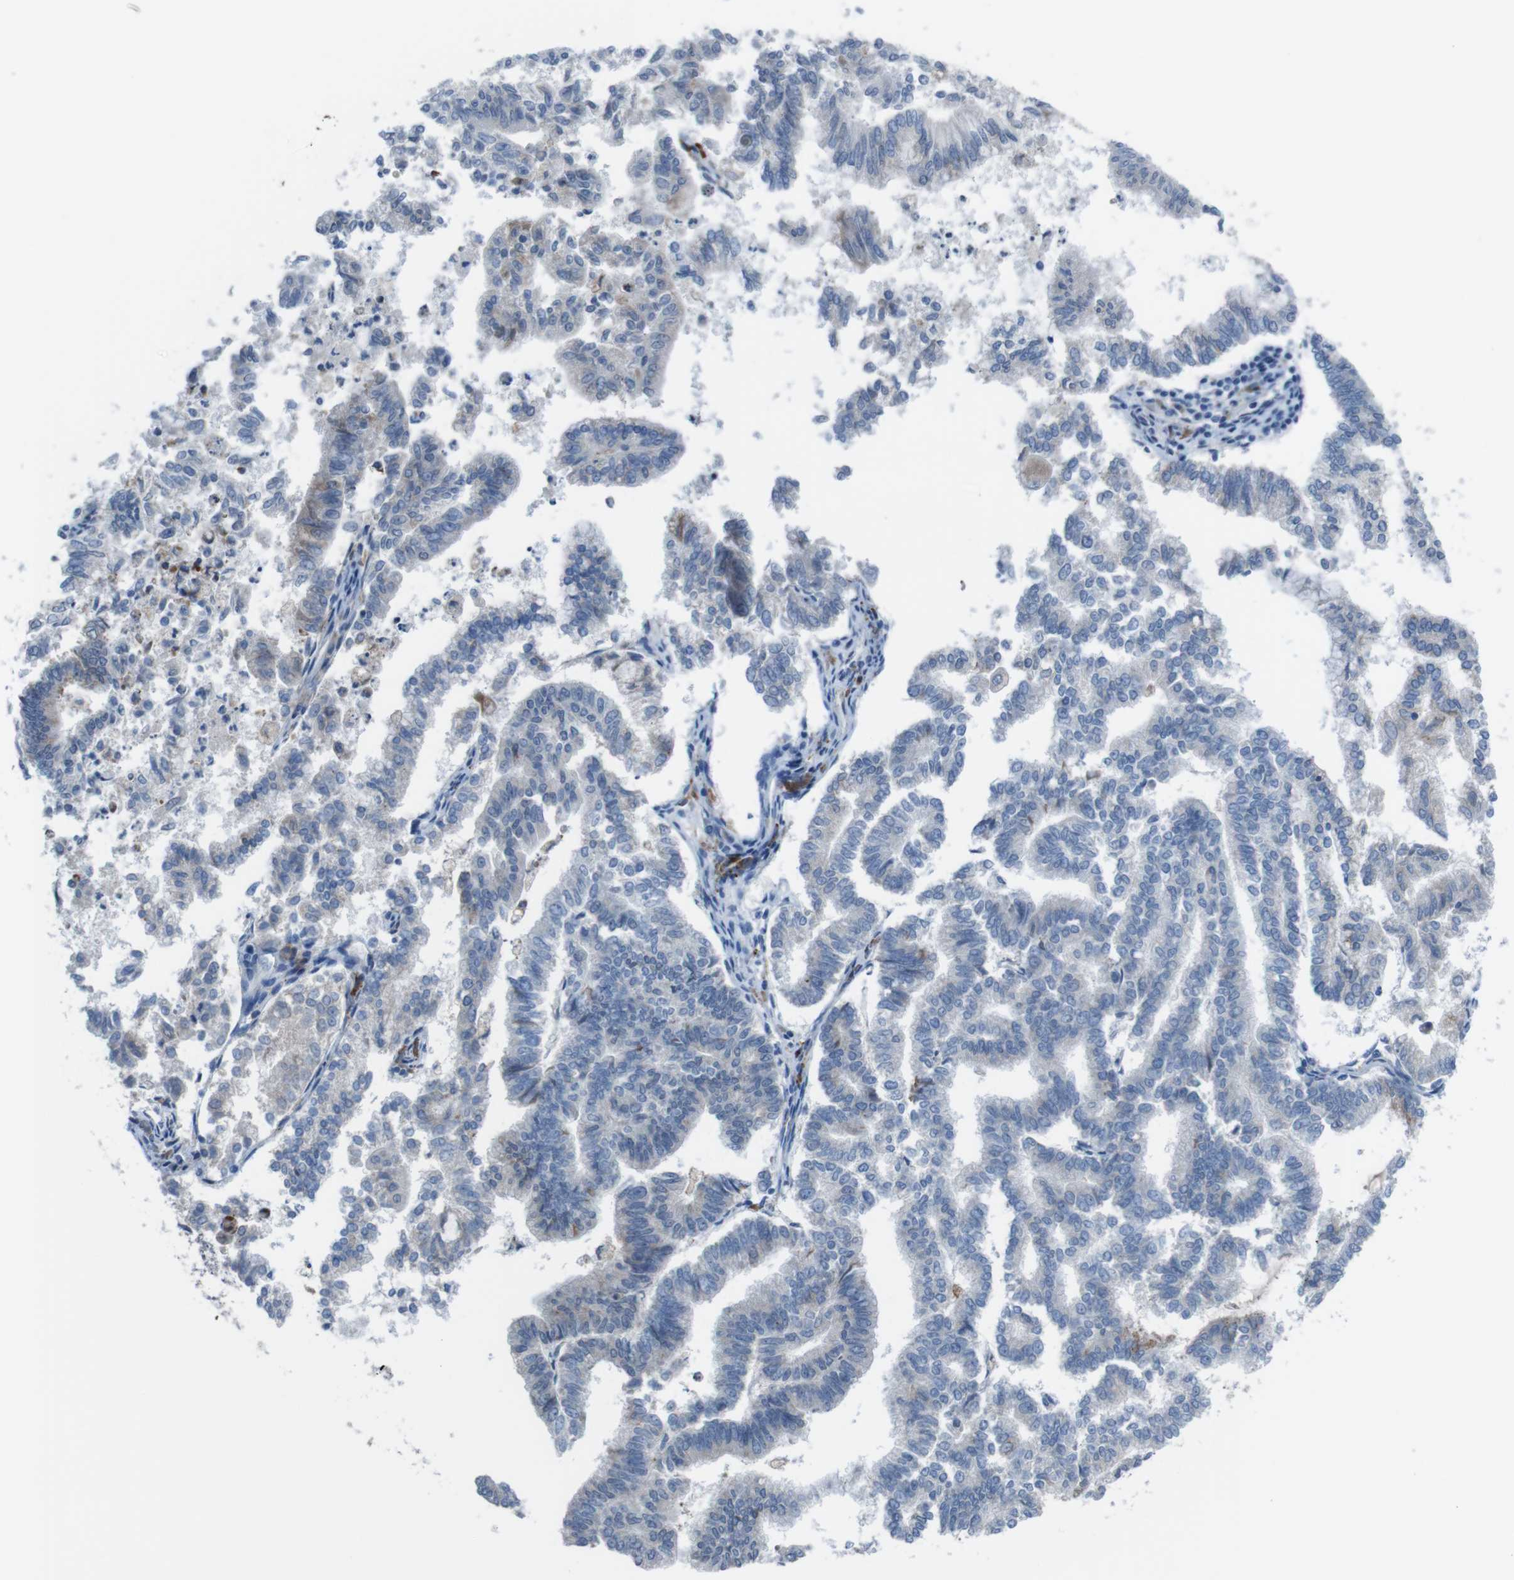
{"staining": {"intensity": "weak", "quantity": "<25%", "location": "cytoplasmic/membranous"}, "tissue": "endometrial cancer", "cell_type": "Tumor cells", "image_type": "cancer", "snomed": [{"axis": "morphology", "description": "Necrosis, NOS"}, {"axis": "morphology", "description": "Adenocarcinoma, NOS"}, {"axis": "topography", "description": "Endometrium"}], "caption": "A histopathology image of human endometrial adenocarcinoma is negative for staining in tumor cells. (Stains: DAB (3,3'-diaminobenzidine) immunohistochemistry (IHC) with hematoxylin counter stain, Microscopy: brightfield microscopy at high magnification).", "gene": "CDH22", "patient": {"sex": "female", "age": 79}}